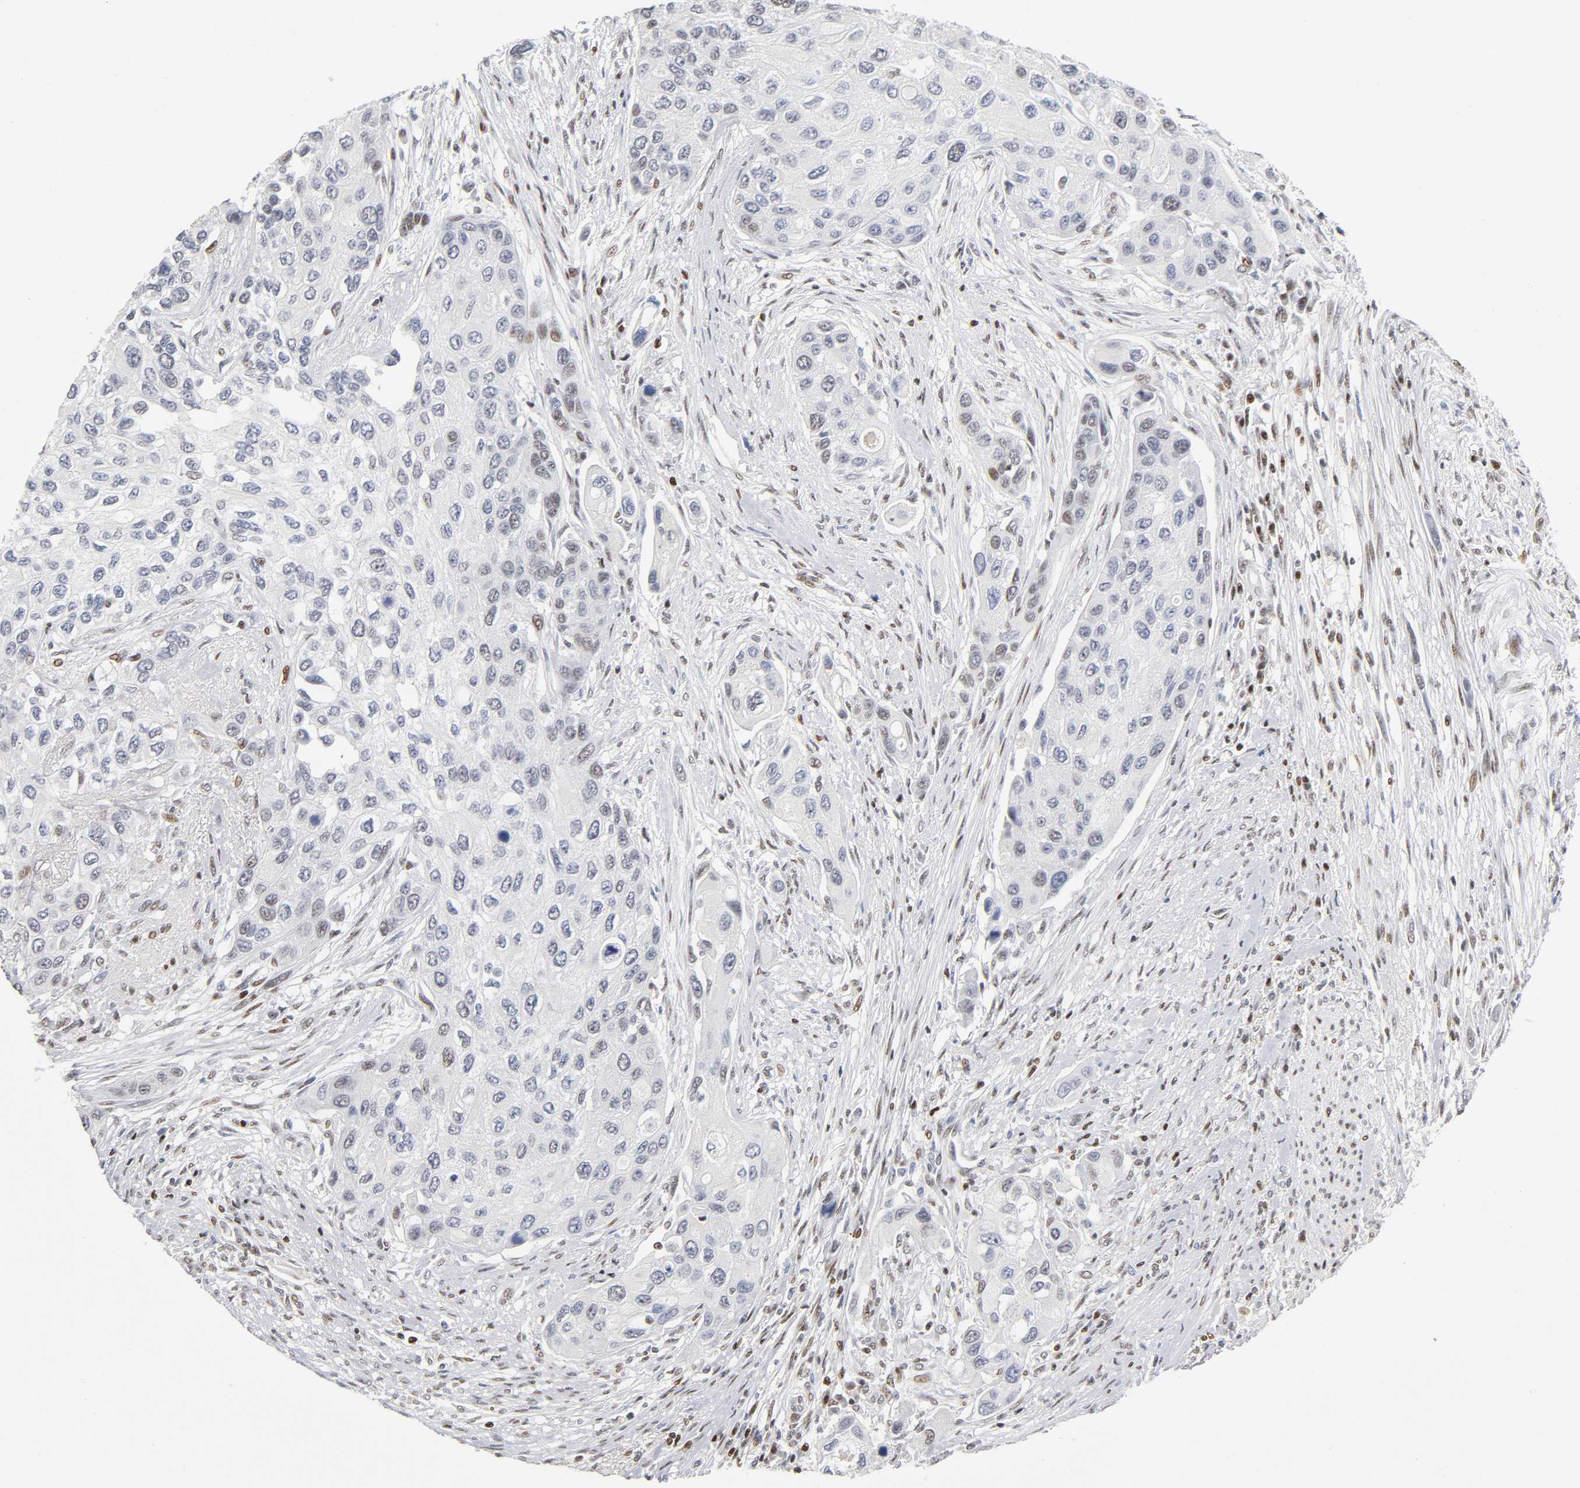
{"staining": {"intensity": "negative", "quantity": "none", "location": "none"}, "tissue": "urothelial cancer", "cell_type": "Tumor cells", "image_type": "cancer", "snomed": [{"axis": "morphology", "description": "Urothelial carcinoma, High grade"}, {"axis": "topography", "description": "Urinary bladder"}], "caption": "Tumor cells show no significant positivity in urothelial cancer.", "gene": "SP3", "patient": {"sex": "female", "age": 56}}